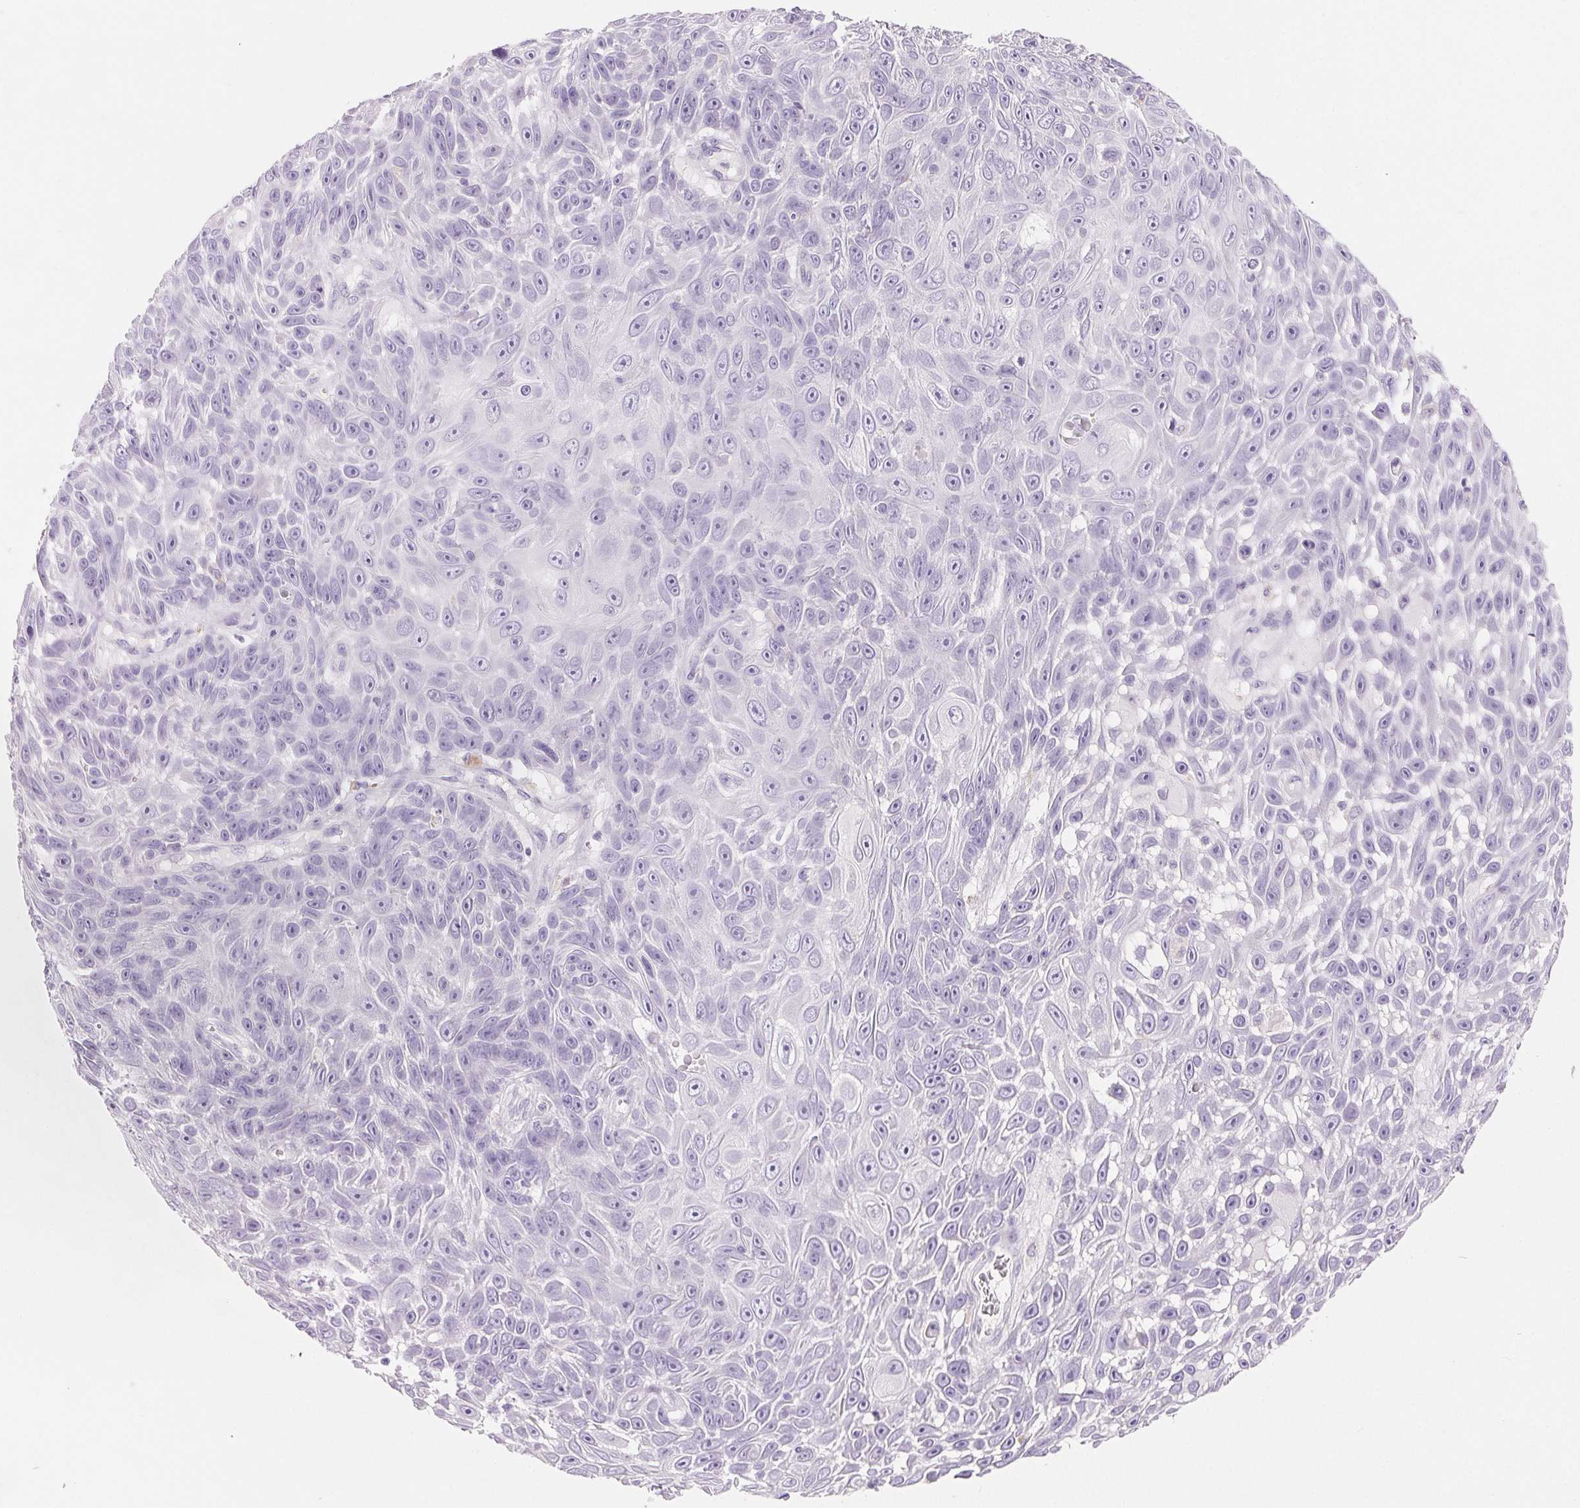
{"staining": {"intensity": "negative", "quantity": "none", "location": "none"}, "tissue": "skin cancer", "cell_type": "Tumor cells", "image_type": "cancer", "snomed": [{"axis": "morphology", "description": "Squamous cell carcinoma, NOS"}, {"axis": "topography", "description": "Skin"}], "caption": "This is an immunohistochemistry micrograph of skin cancer (squamous cell carcinoma). There is no staining in tumor cells.", "gene": "SPACA5B", "patient": {"sex": "male", "age": 82}}